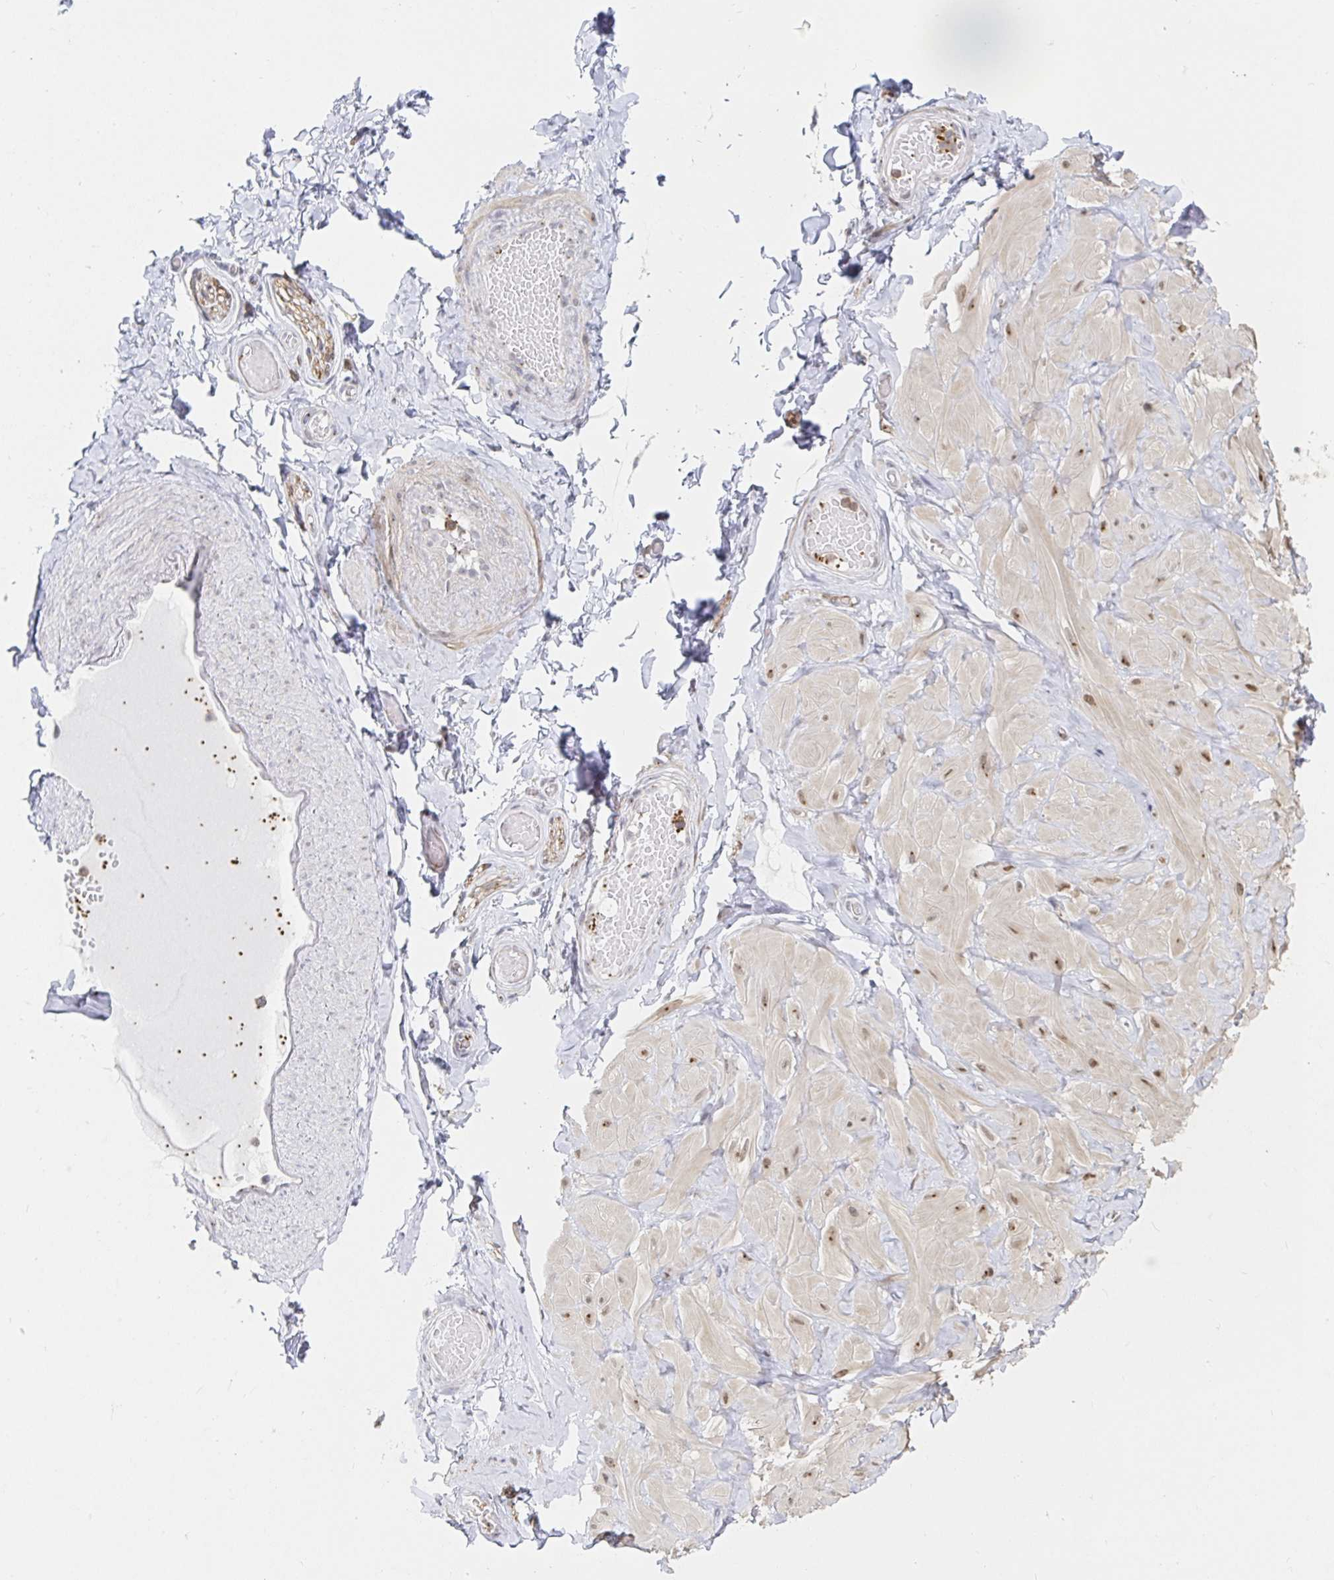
{"staining": {"intensity": "negative", "quantity": "none", "location": "none"}, "tissue": "soft tissue", "cell_type": "Fibroblasts", "image_type": "normal", "snomed": [{"axis": "morphology", "description": "Normal tissue, NOS"}, {"axis": "topography", "description": "Soft tissue"}, {"axis": "topography", "description": "Adipose tissue"}, {"axis": "topography", "description": "Vascular tissue"}, {"axis": "topography", "description": "Peripheral nerve tissue"}], "caption": "Micrograph shows no significant protein expression in fibroblasts of benign soft tissue. The staining was performed using DAB to visualize the protein expression in brown, while the nuclei were stained in blue with hematoxylin (Magnification: 20x).", "gene": "CHD2", "patient": {"sex": "male", "age": 29}}